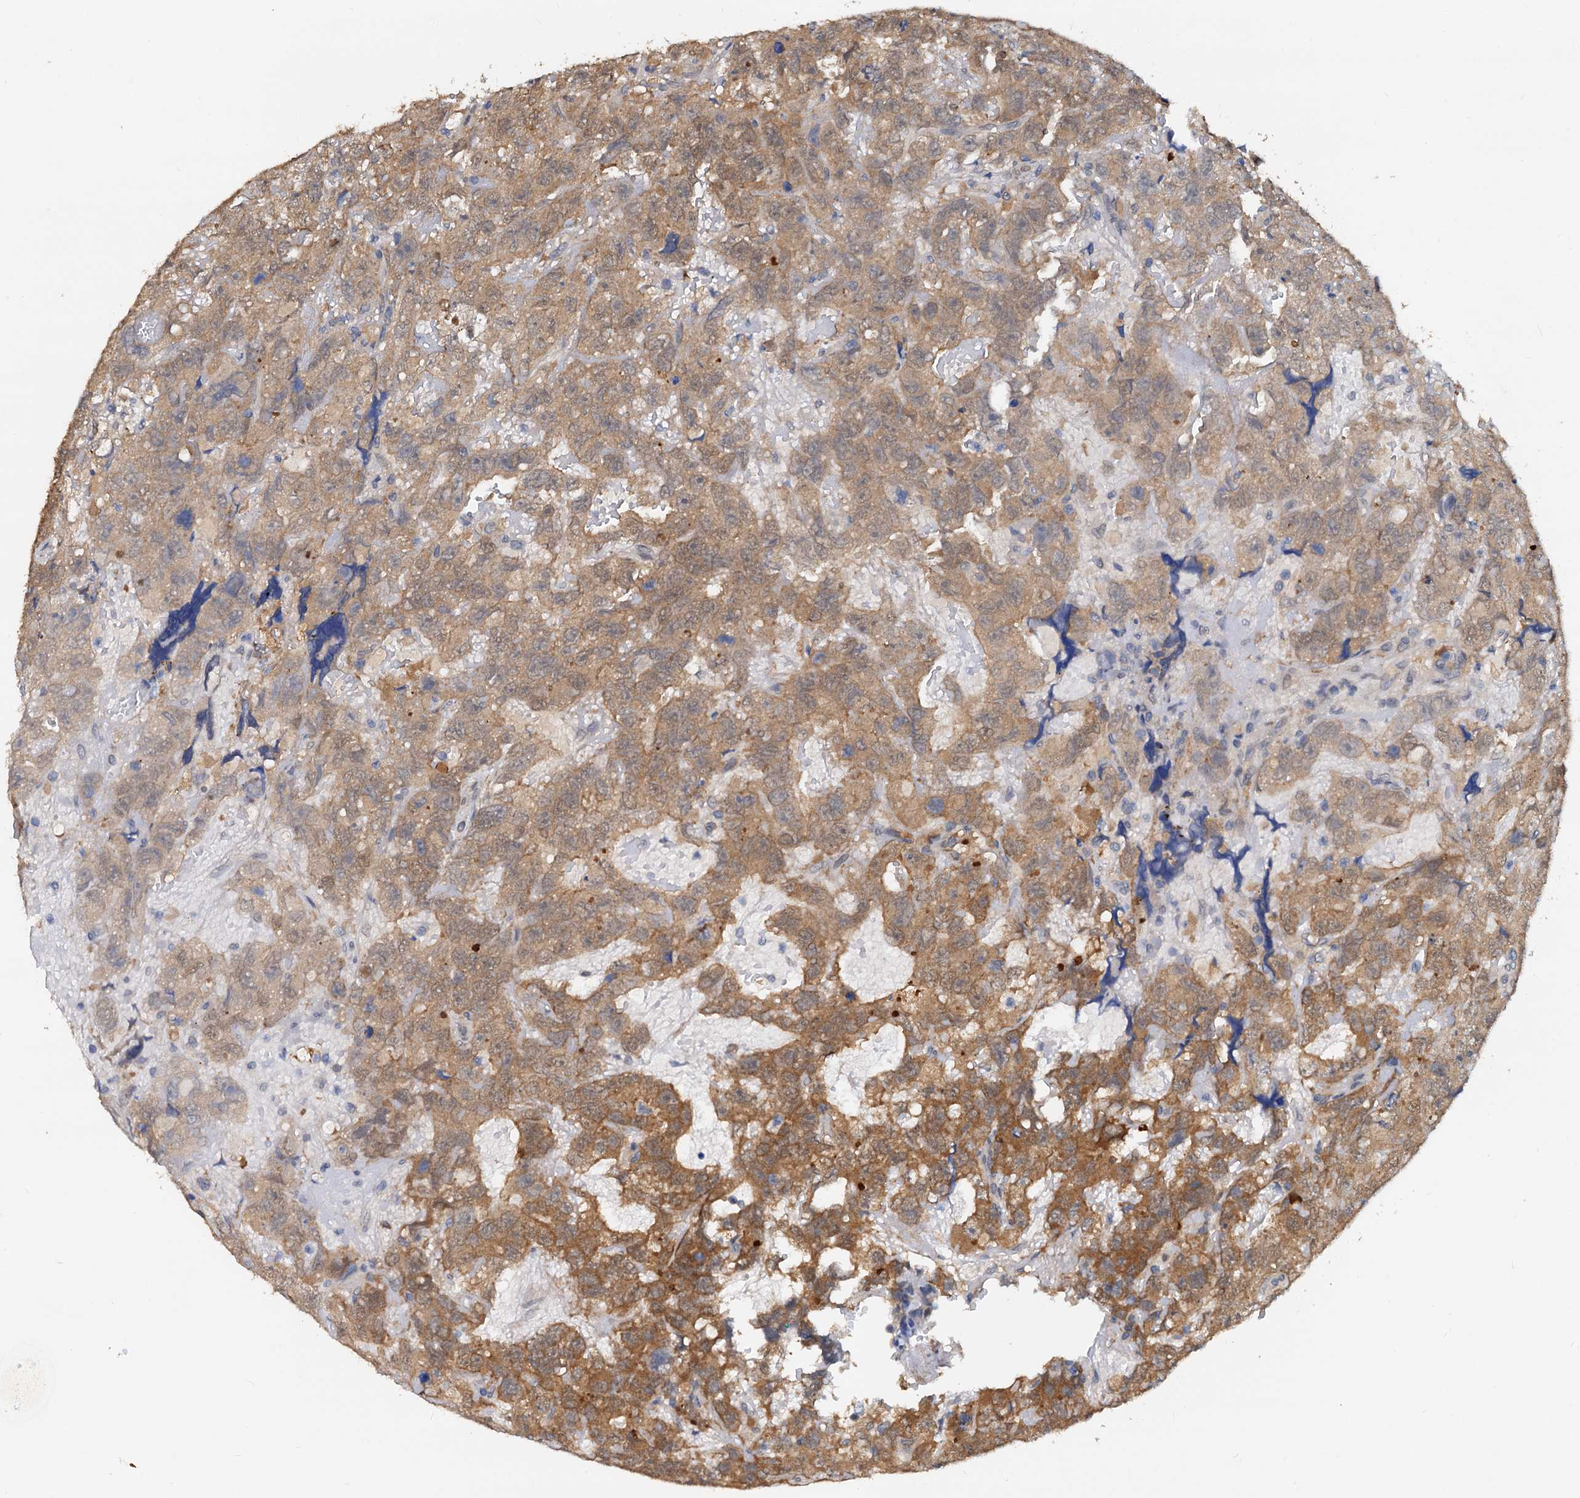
{"staining": {"intensity": "moderate", "quantity": ">75%", "location": "cytoplasmic/membranous,nuclear"}, "tissue": "testis cancer", "cell_type": "Tumor cells", "image_type": "cancer", "snomed": [{"axis": "morphology", "description": "Carcinoma, Embryonal, NOS"}, {"axis": "topography", "description": "Testis"}], "caption": "Testis cancer (embryonal carcinoma) was stained to show a protein in brown. There is medium levels of moderate cytoplasmic/membranous and nuclear expression in about >75% of tumor cells.", "gene": "PTGES3", "patient": {"sex": "male", "age": 45}}